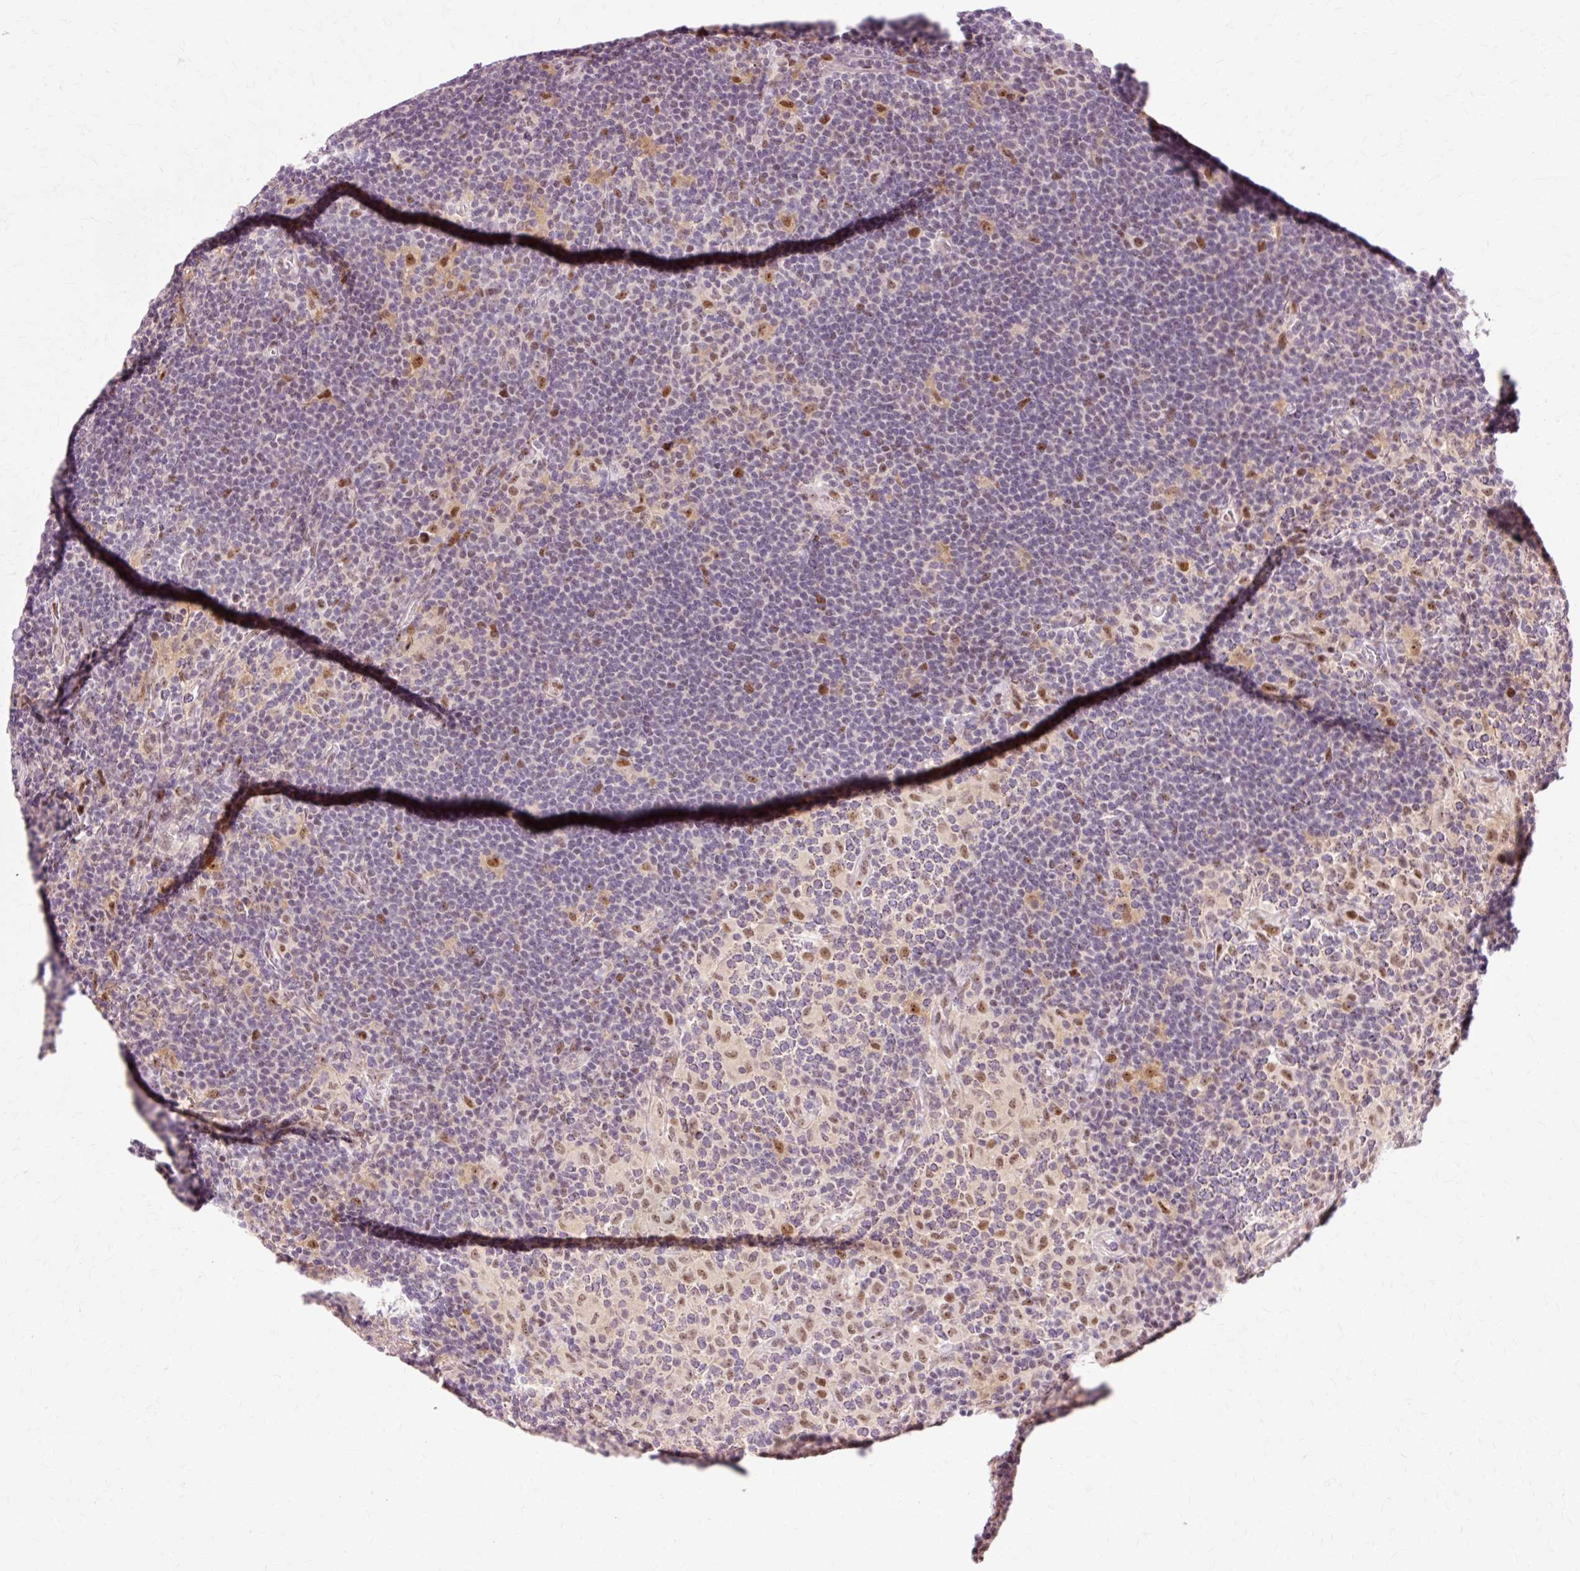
{"staining": {"intensity": "moderate", "quantity": ">75%", "location": "nuclear"}, "tissue": "lymphoma", "cell_type": "Tumor cells", "image_type": "cancer", "snomed": [{"axis": "morphology", "description": "Hodgkin's disease, NOS"}, {"axis": "topography", "description": "Lymph node"}], "caption": "Moderate nuclear expression is present in about >75% of tumor cells in lymphoma.", "gene": "MACROD2", "patient": {"sex": "female", "age": 57}}